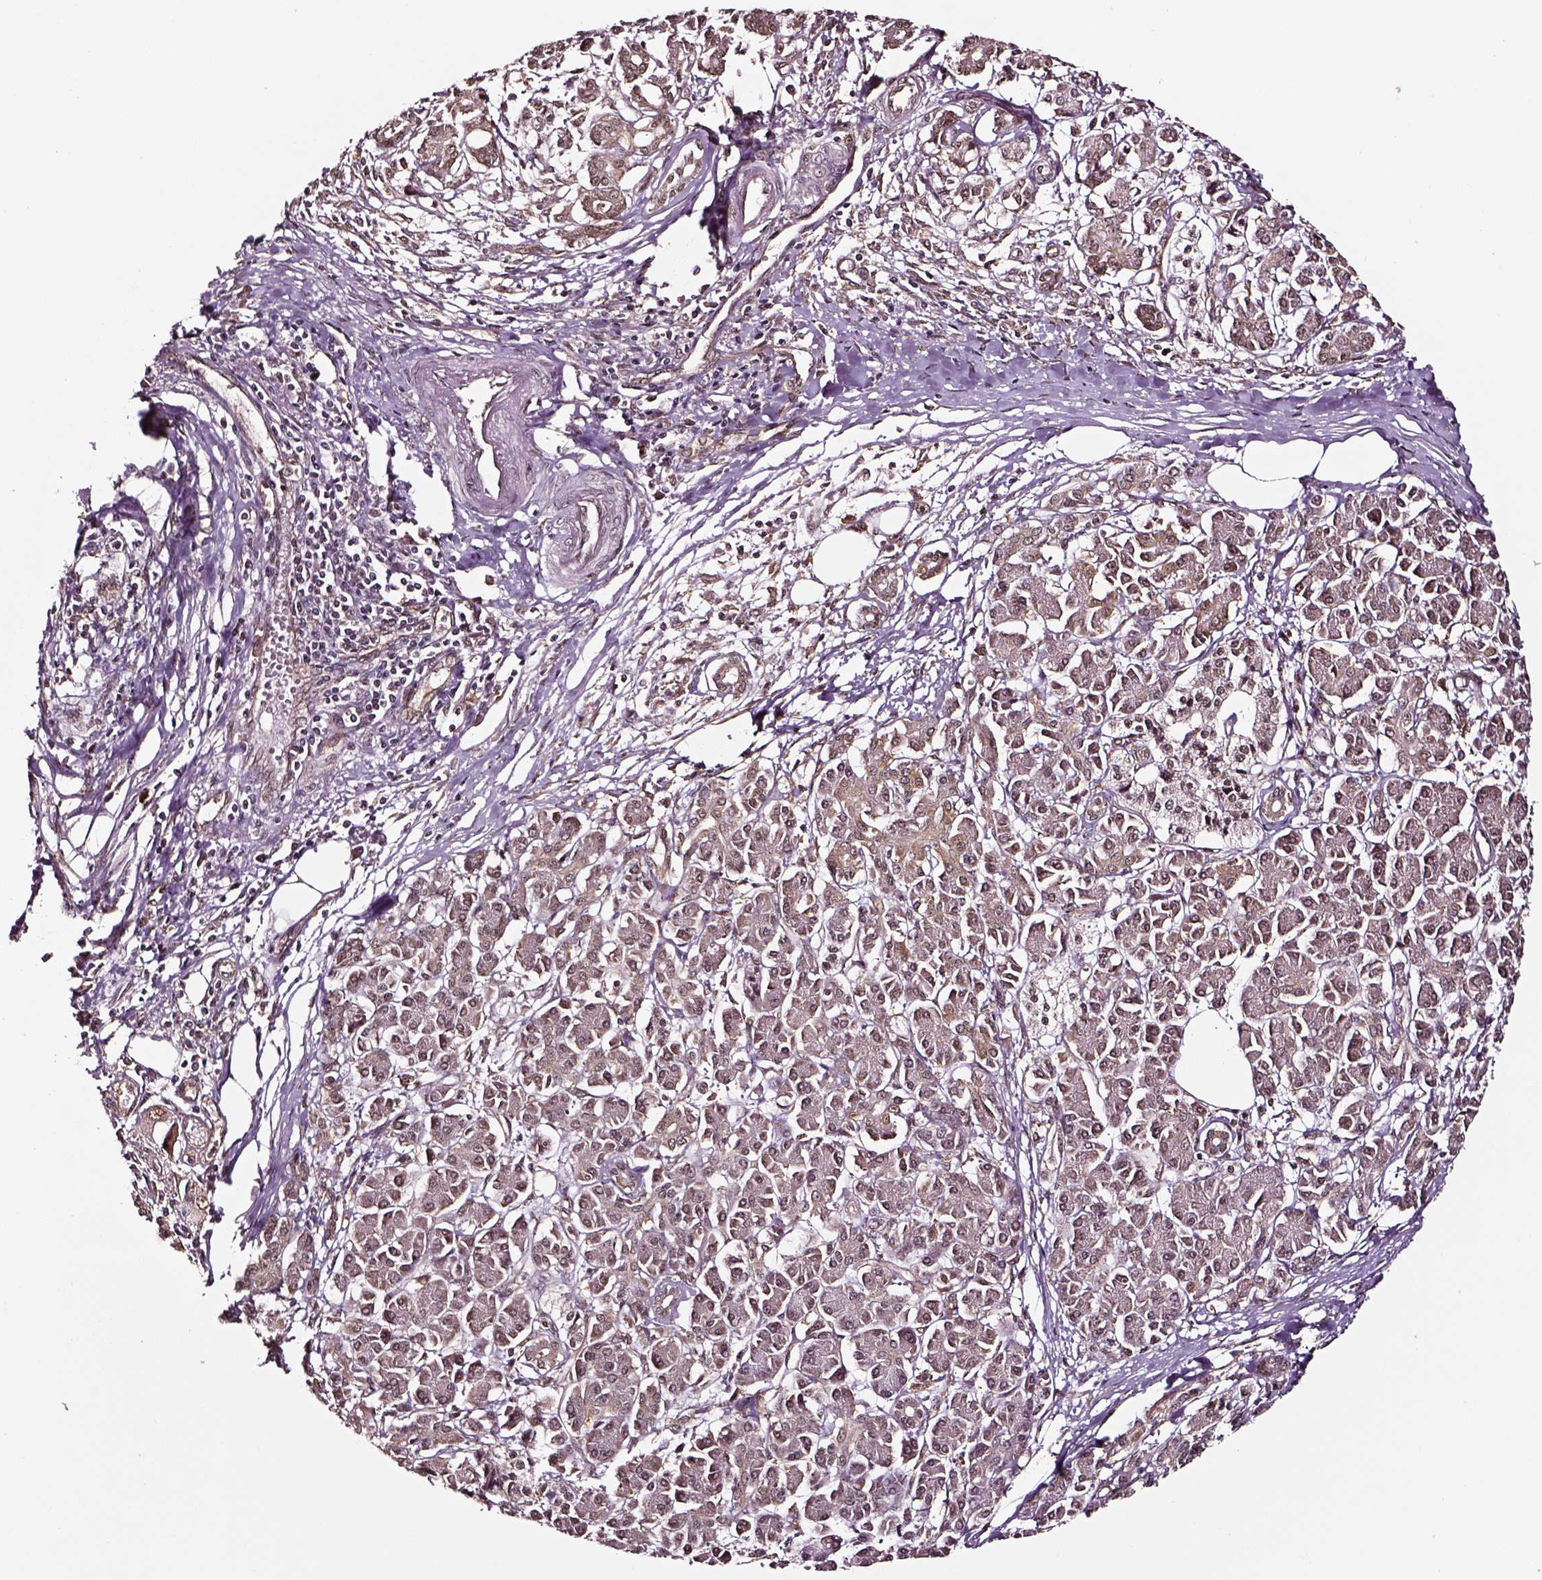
{"staining": {"intensity": "moderate", "quantity": ">75%", "location": "cytoplasmic/membranous"}, "tissue": "pancreatic cancer", "cell_type": "Tumor cells", "image_type": "cancer", "snomed": [{"axis": "morphology", "description": "Adenocarcinoma, NOS"}, {"axis": "topography", "description": "Pancreas"}], "caption": "The photomicrograph demonstrates a brown stain indicating the presence of a protein in the cytoplasmic/membranous of tumor cells in adenocarcinoma (pancreatic). (DAB IHC with brightfield microscopy, high magnification).", "gene": "RASSF5", "patient": {"sex": "female", "age": 68}}